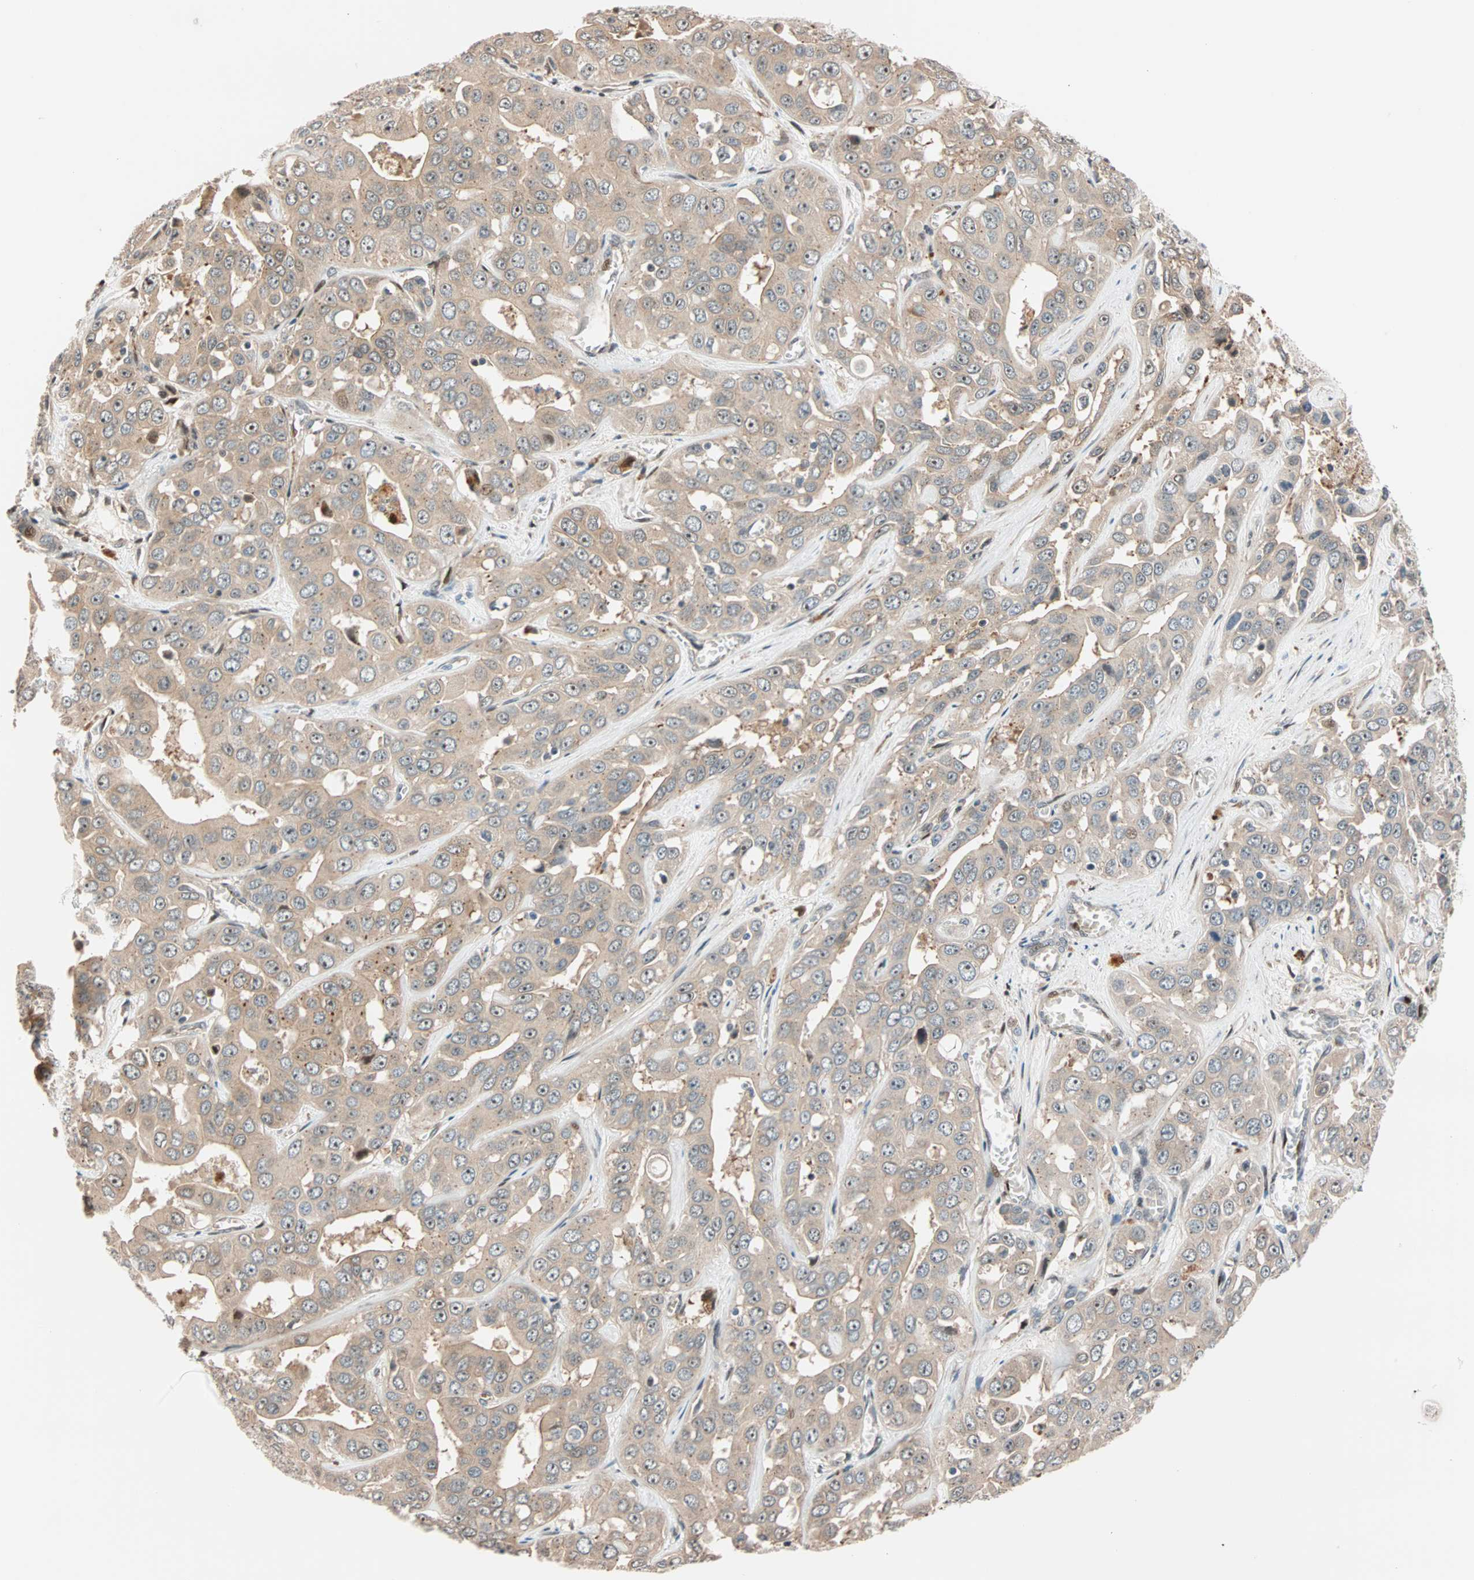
{"staining": {"intensity": "weak", "quantity": ">75%", "location": "cytoplasmic/membranous"}, "tissue": "liver cancer", "cell_type": "Tumor cells", "image_type": "cancer", "snomed": [{"axis": "morphology", "description": "Cholangiocarcinoma"}, {"axis": "topography", "description": "Liver"}], "caption": "There is low levels of weak cytoplasmic/membranous positivity in tumor cells of liver cancer (cholangiocarcinoma), as demonstrated by immunohistochemical staining (brown color).", "gene": "HECW1", "patient": {"sex": "female", "age": 52}}